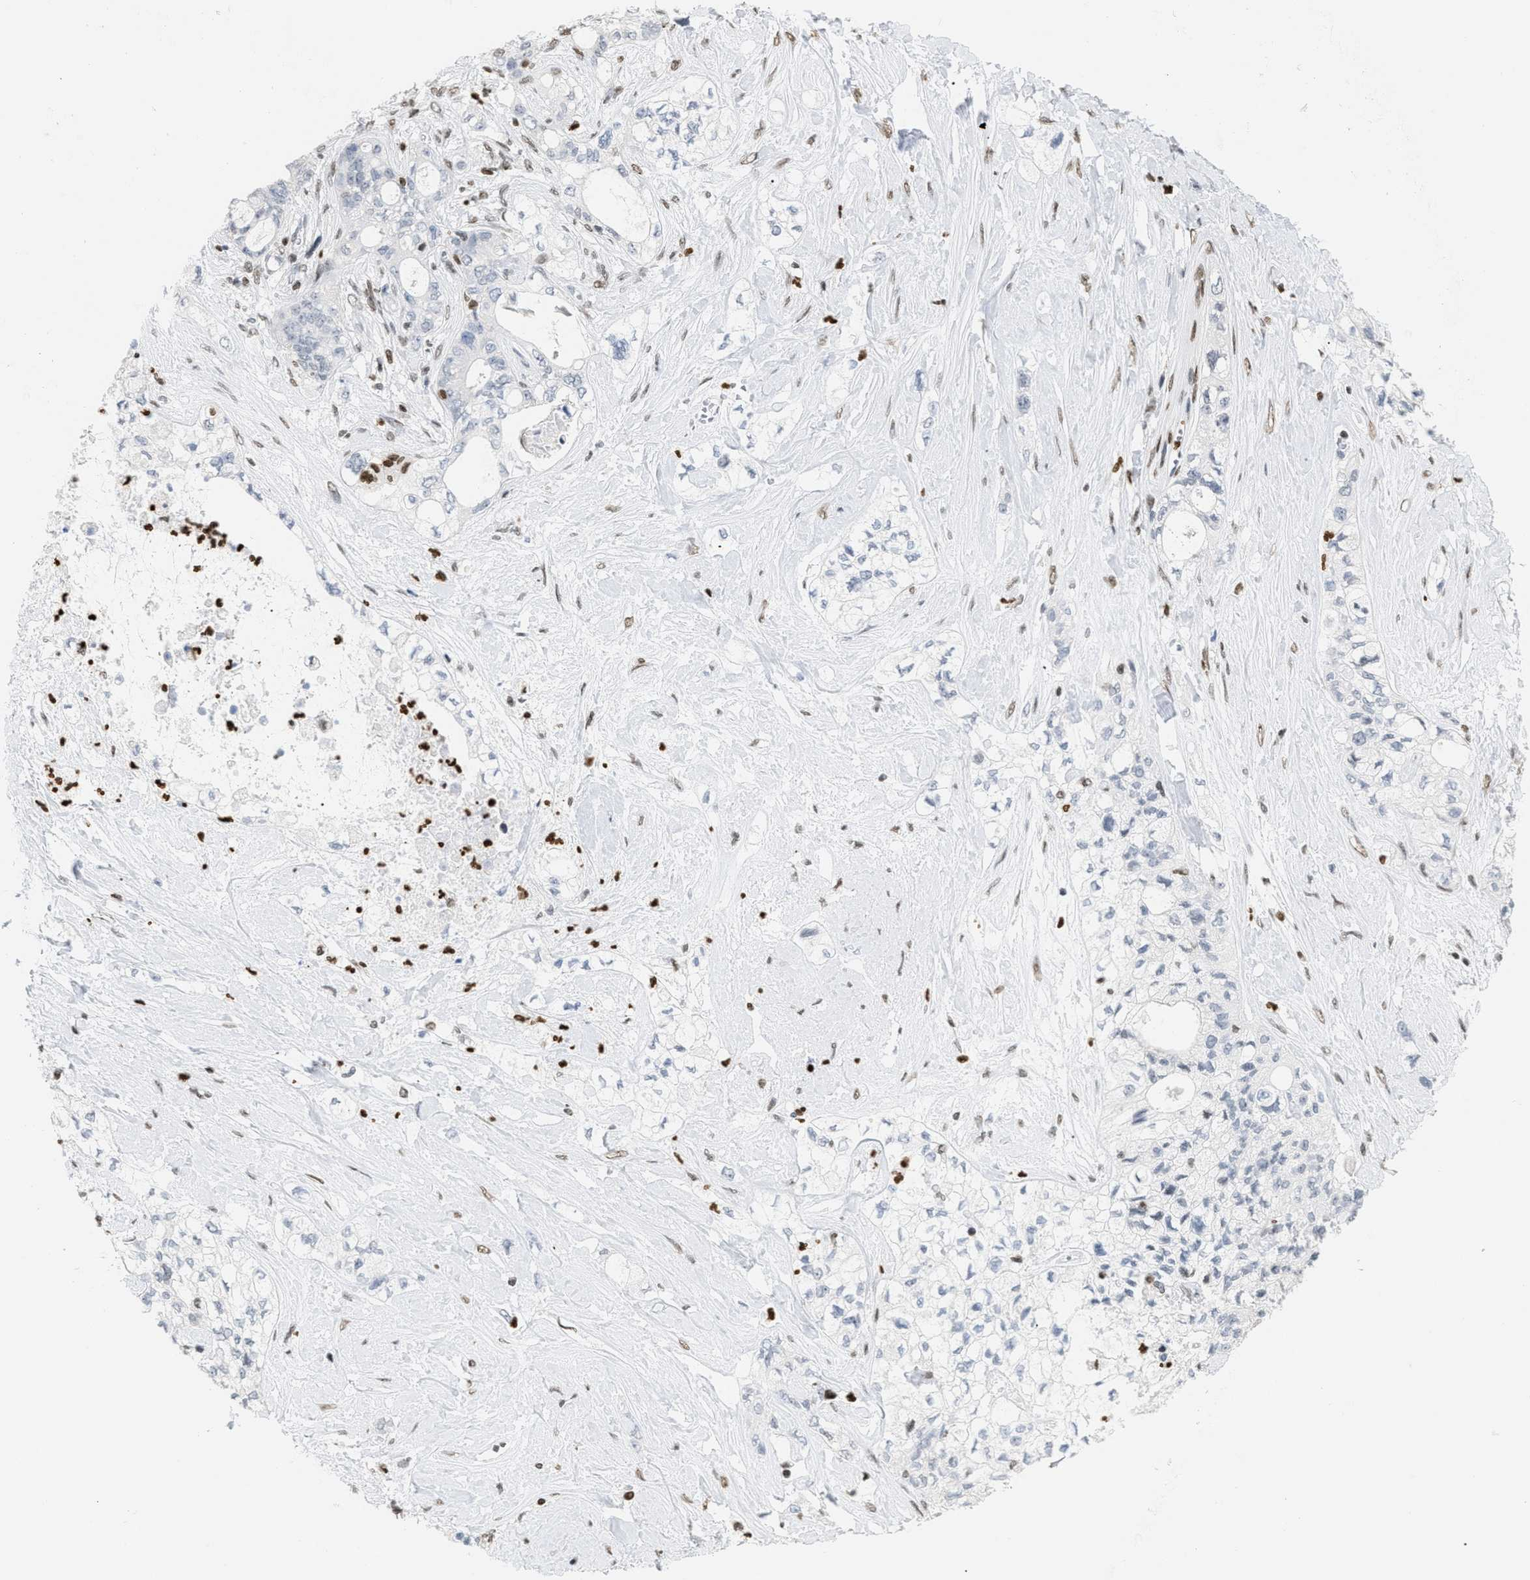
{"staining": {"intensity": "negative", "quantity": "none", "location": "none"}, "tissue": "pancreatic cancer", "cell_type": "Tumor cells", "image_type": "cancer", "snomed": [{"axis": "morphology", "description": "Adenocarcinoma, NOS"}, {"axis": "topography", "description": "Pancreas"}], "caption": "Pancreatic cancer (adenocarcinoma) stained for a protein using IHC shows no staining tumor cells.", "gene": "HMGN2", "patient": {"sex": "male", "age": 70}}